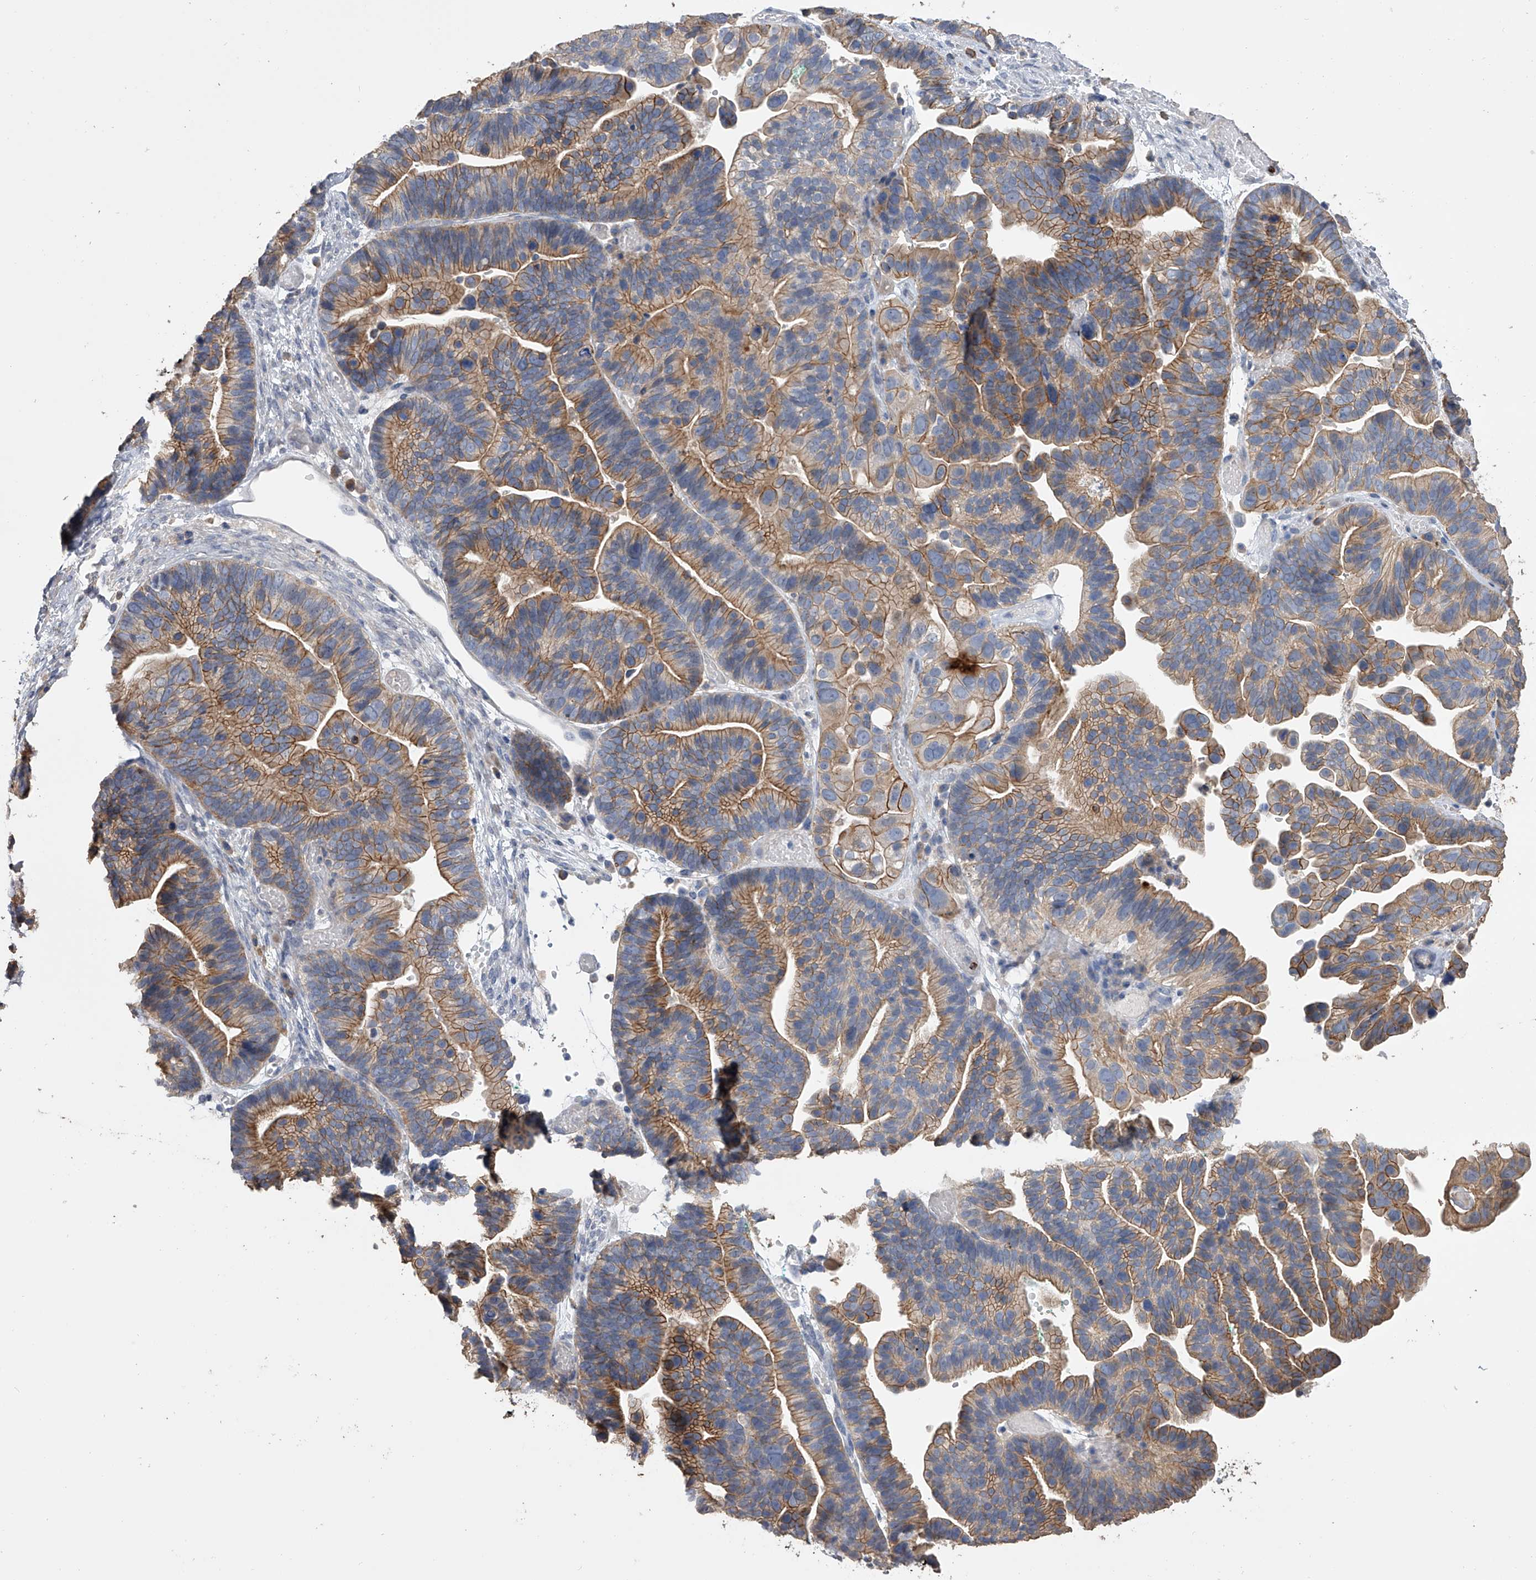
{"staining": {"intensity": "moderate", "quantity": ">75%", "location": "cytoplasmic/membranous"}, "tissue": "ovarian cancer", "cell_type": "Tumor cells", "image_type": "cancer", "snomed": [{"axis": "morphology", "description": "Cystadenocarcinoma, serous, NOS"}, {"axis": "topography", "description": "Ovary"}], "caption": "Protein analysis of serous cystadenocarcinoma (ovarian) tissue shows moderate cytoplasmic/membranous staining in approximately >75% of tumor cells.", "gene": "ZNF343", "patient": {"sex": "female", "age": 56}}